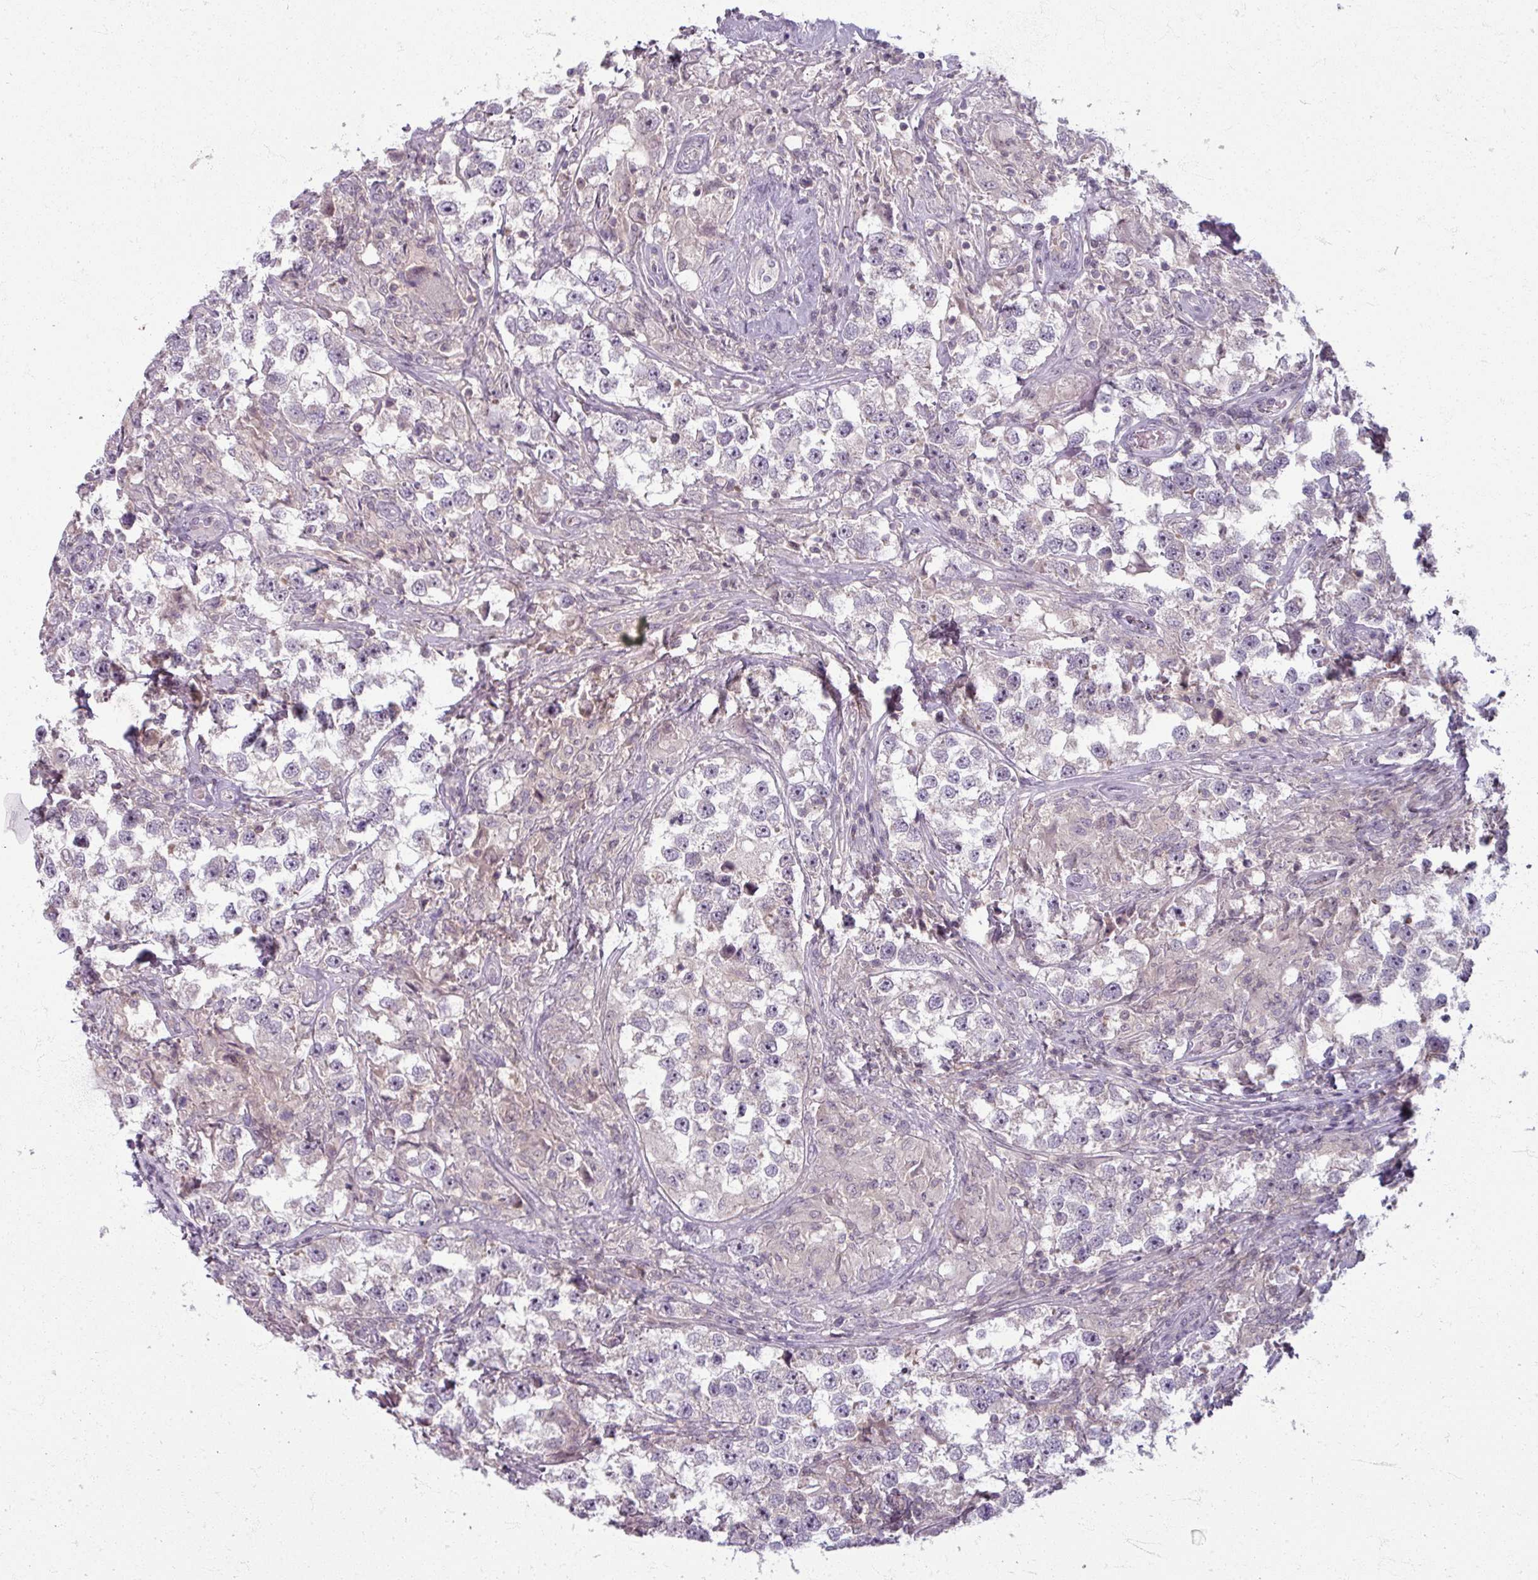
{"staining": {"intensity": "negative", "quantity": "none", "location": "none"}, "tissue": "testis cancer", "cell_type": "Tumor cells", "image_type": "cancer", "snomed": [{"axis": "morphology", "description": "Seminoma, NOS"}, {"axis": "topography", "description": "Testis"}], "caption": "Immunohistochemical staining of human testis cancer (seminoma) shows no significant positivity in tumor cells.", "gene": "TTLL7", "patient": {"sex": "male", "age": 46}}